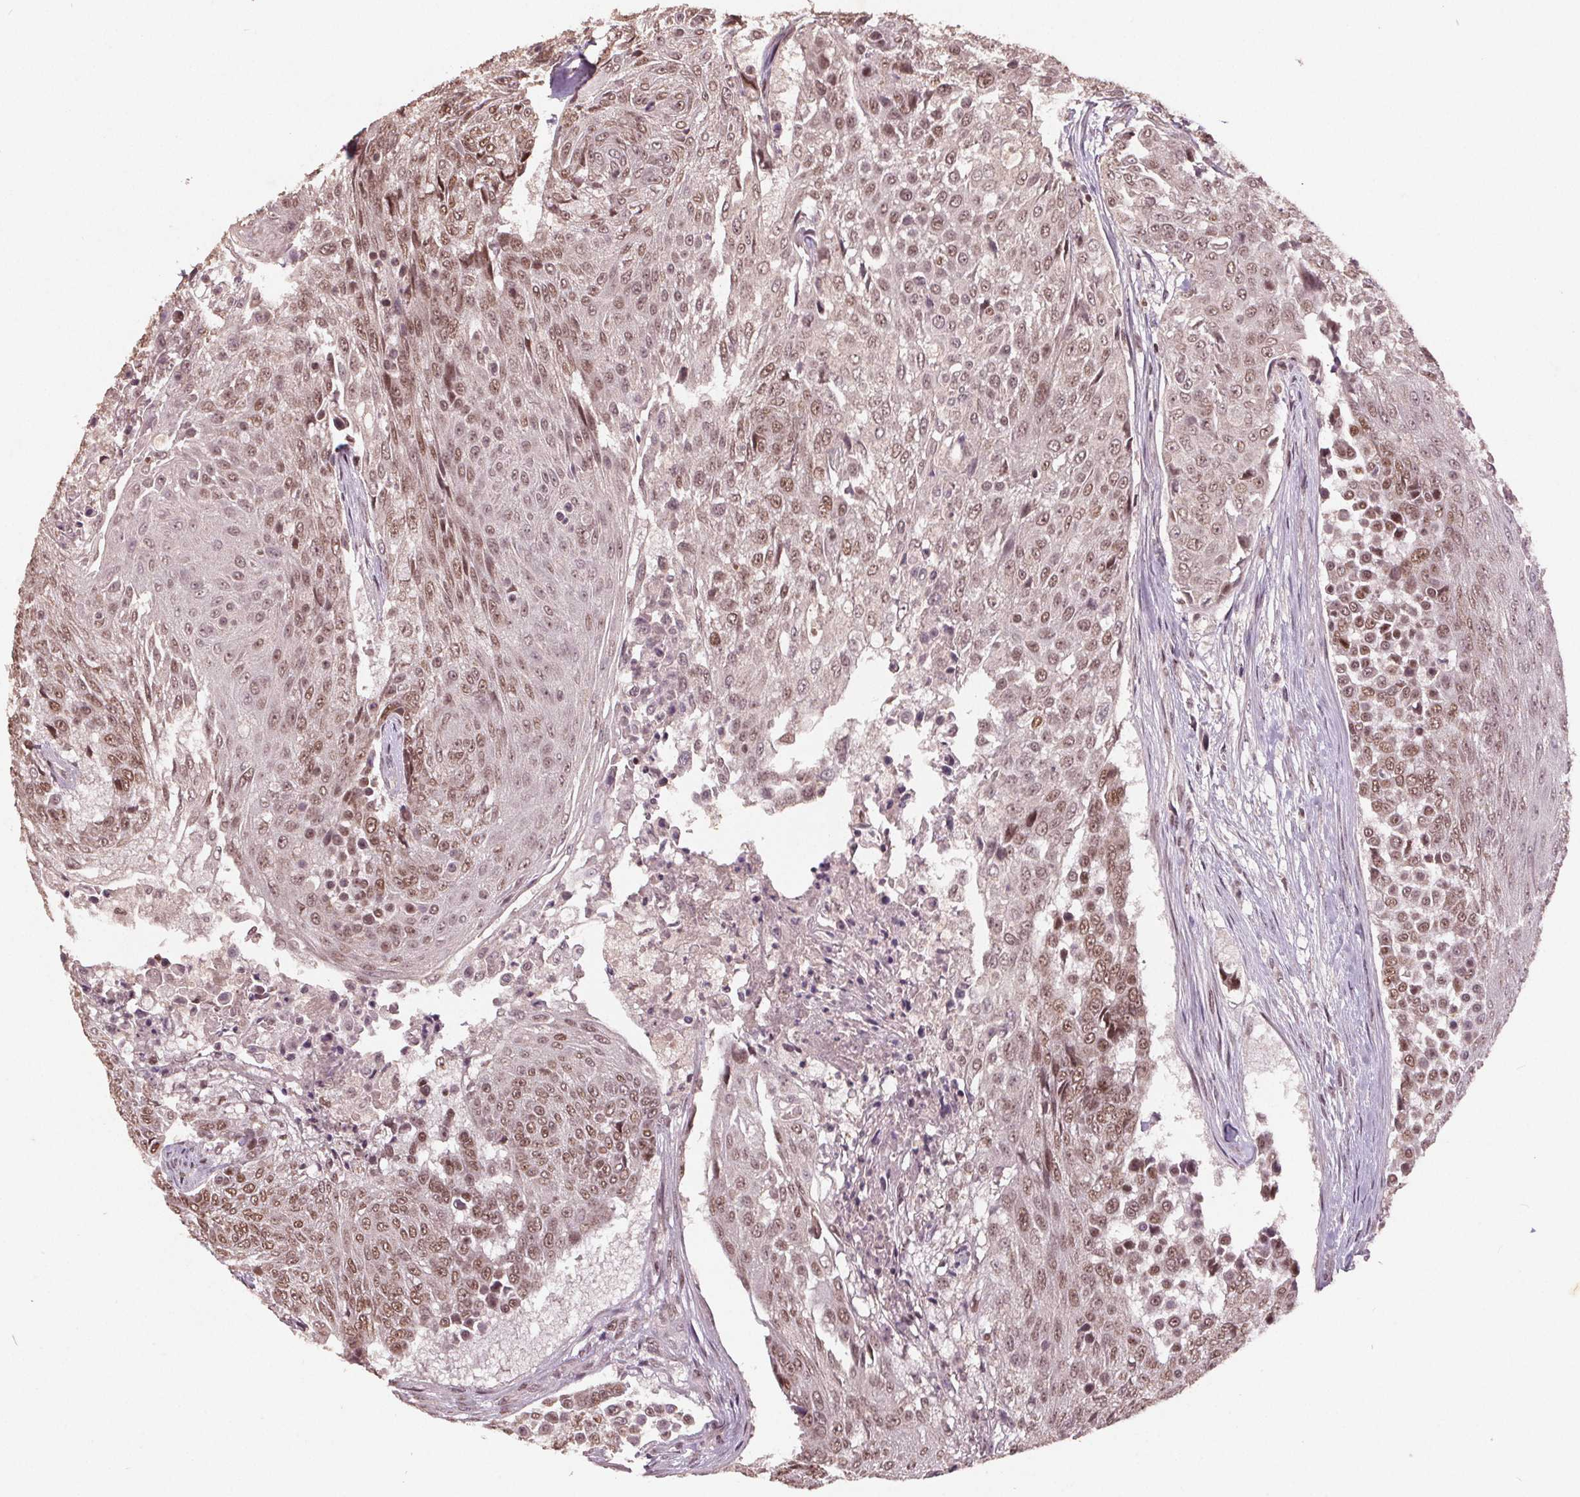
{"staining": {"intensity": "weak", "quantity": ">75%", "location": "nuclear"}, "tissue": "urothelial cancer", "cell_type": "Tumor cells", "image_type": "cancer", "snomed": [{"axis": "morphology", "description": "Urothelial carcinoma, High grade"}, {"axis": "topography", "description": "Urinary bladder"}], "caption": "Immunohistochemical staining of human urothelial carcinoma (high-grade) reveals low levels of weak nuclear expression in approximately >75% of tumor cells. (brown staining indicates protein expression, while blue staining denotes nuclei).", "gene": "DNMT3B", "patient": {"sex": "female", "age": 63}}